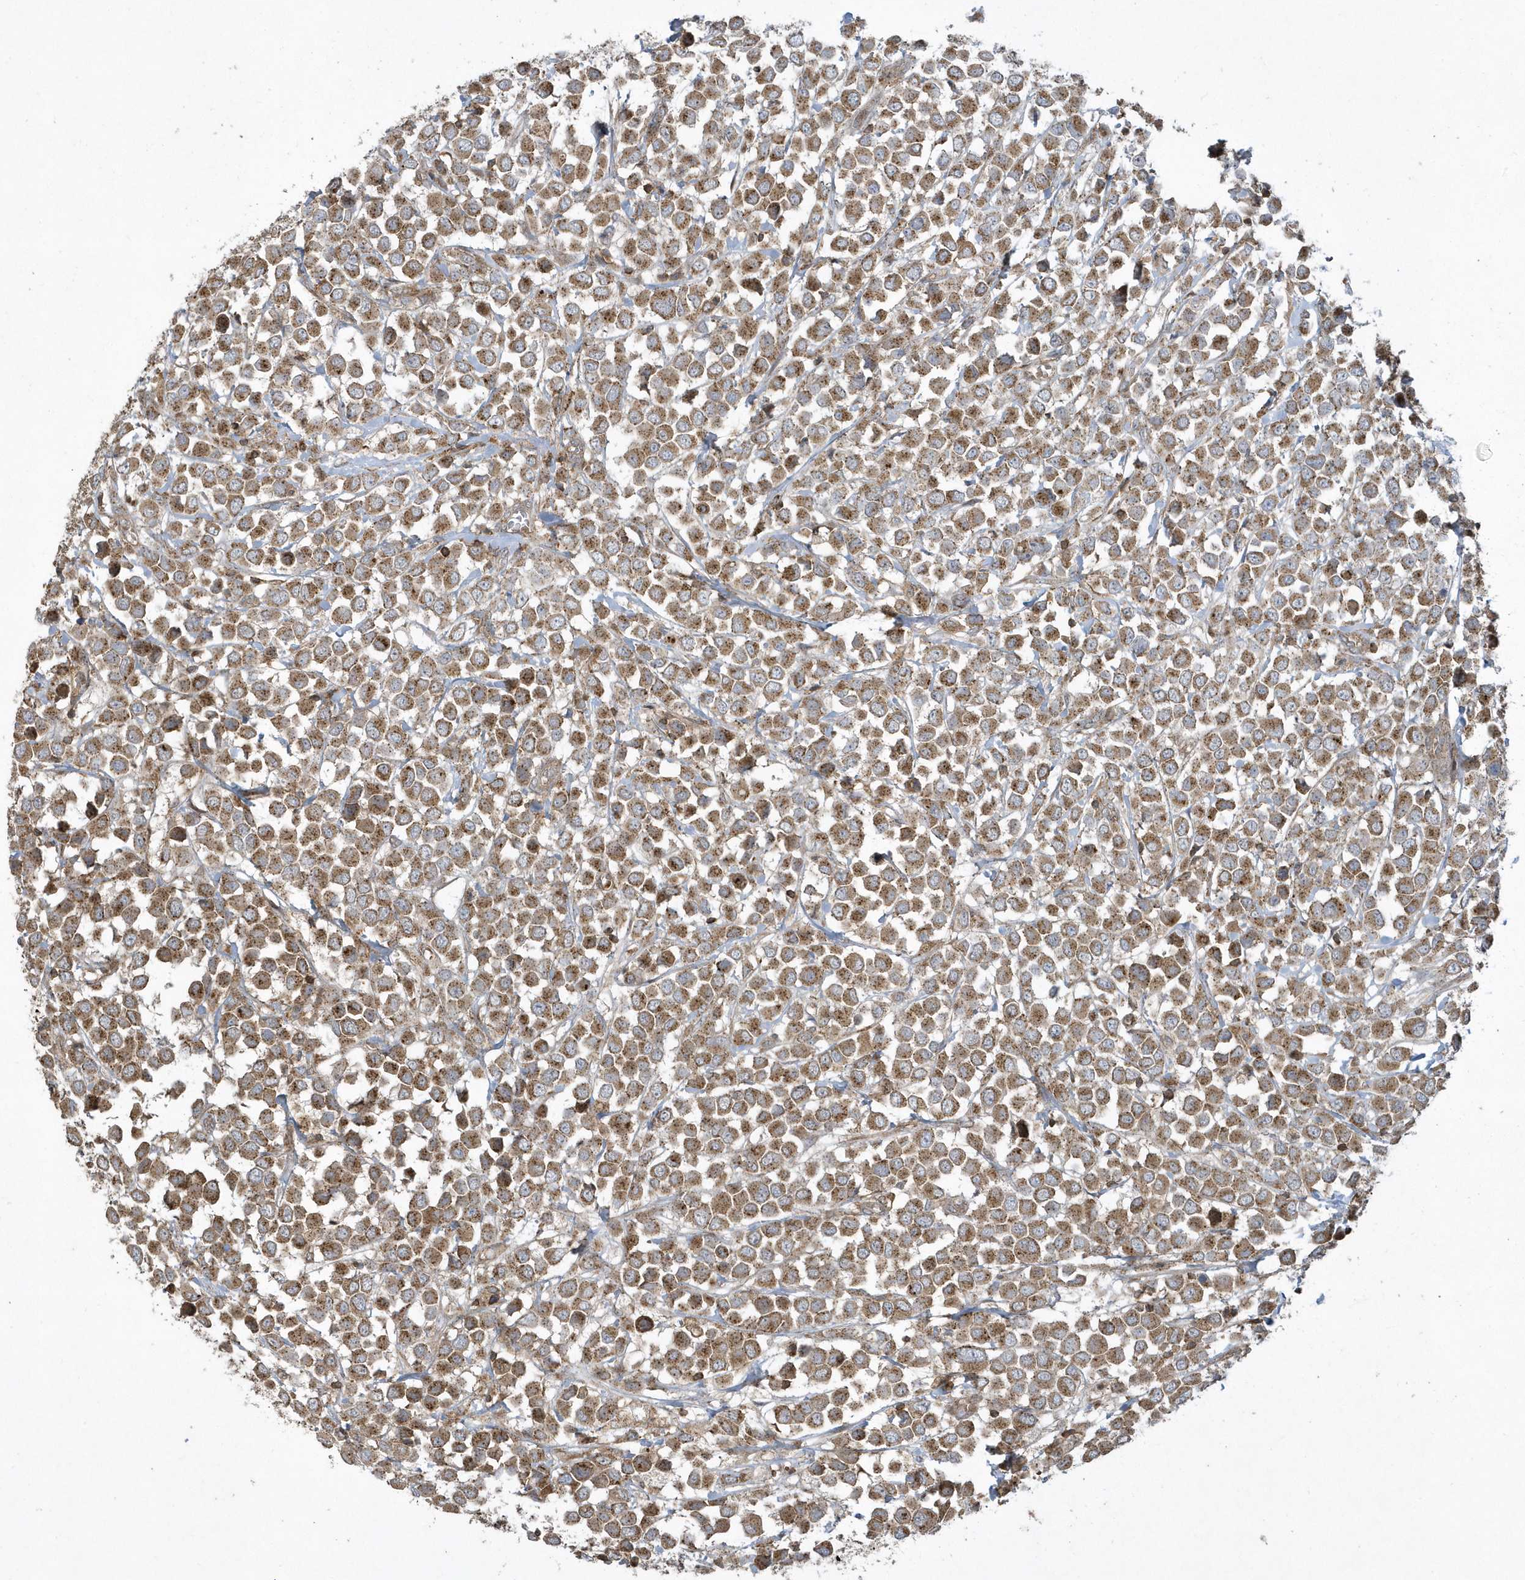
{"staining": {"intensity": "moderate", "quantity": ">75%", "location": "cytoplasmic/membranous"}, "tissue": "breast cancer", "cell_type": "Tumor cells", "image_type": "cancer", "snomed": [{"axis": "morphology", "description": "Duct carcinoma"}, {"axis": "topography", "description": "Breast"}], "caption": "The histopathology image displays a brown stain indicating the presence of a protein in the cytoplasmic/membranous of tumor cells in invasive ductal carcinoma (breast).", "gene": "STAMBP", "patient": {"sex": "female", "age": 61}}